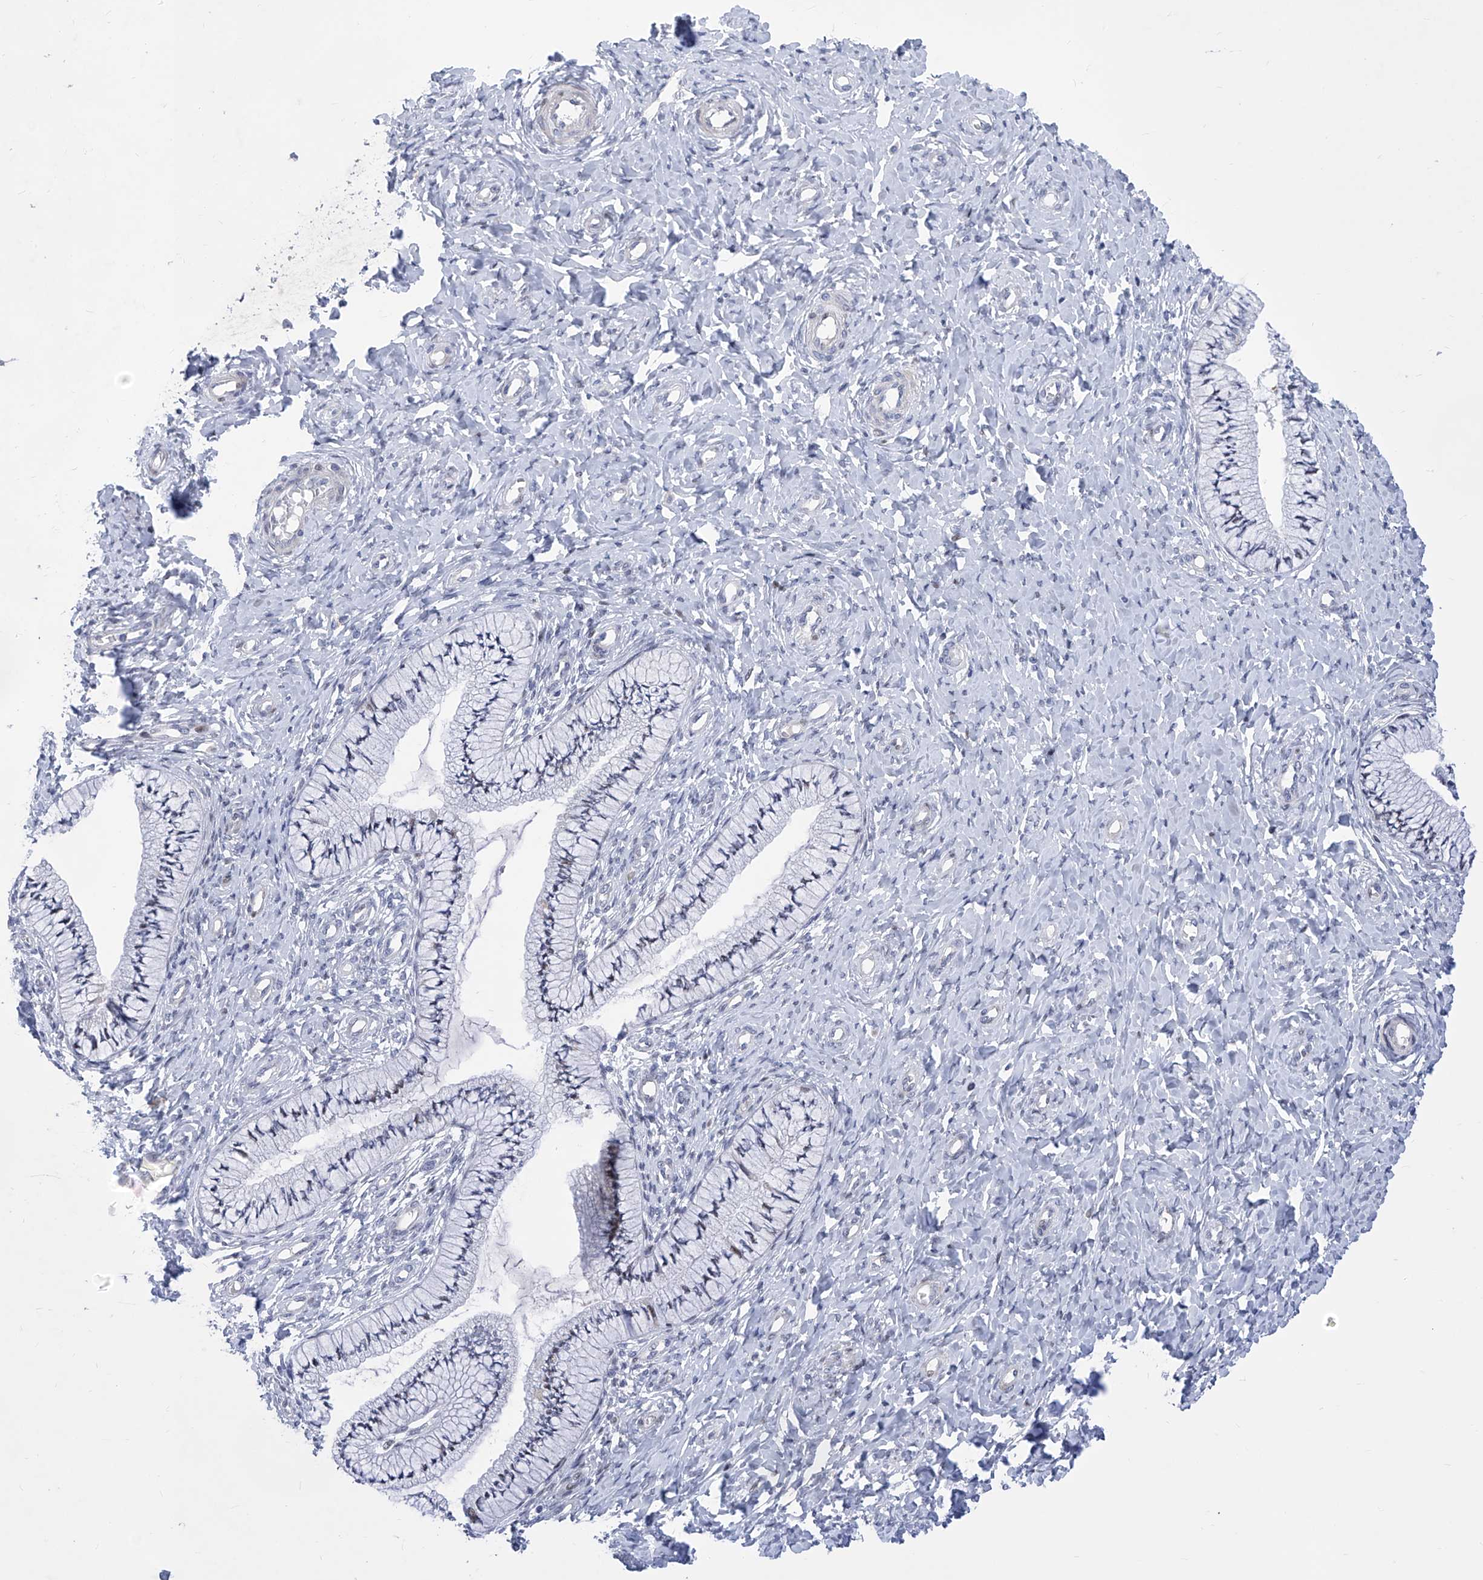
{"staining": {"intensity": "moderate", "quantity": "25%-75%", "location": "nuclear"}, "tissue": "cervix", "cell_type": "Glandular cells", "image_type": "normal", "snomed": [{"axis": "morphology", "description": "Normal tissue, NOS"}, {"axis": "topography", "description": "Cervix"}], "caption": "The histopathology image shows immunohistochemical staining of unremarkable cervix. There is moderate nuclear positivity is identified in about 25%-75% of glandular cells.", "gene": "NUFIP1", "patient": {"sex": "female", "age": 36}}